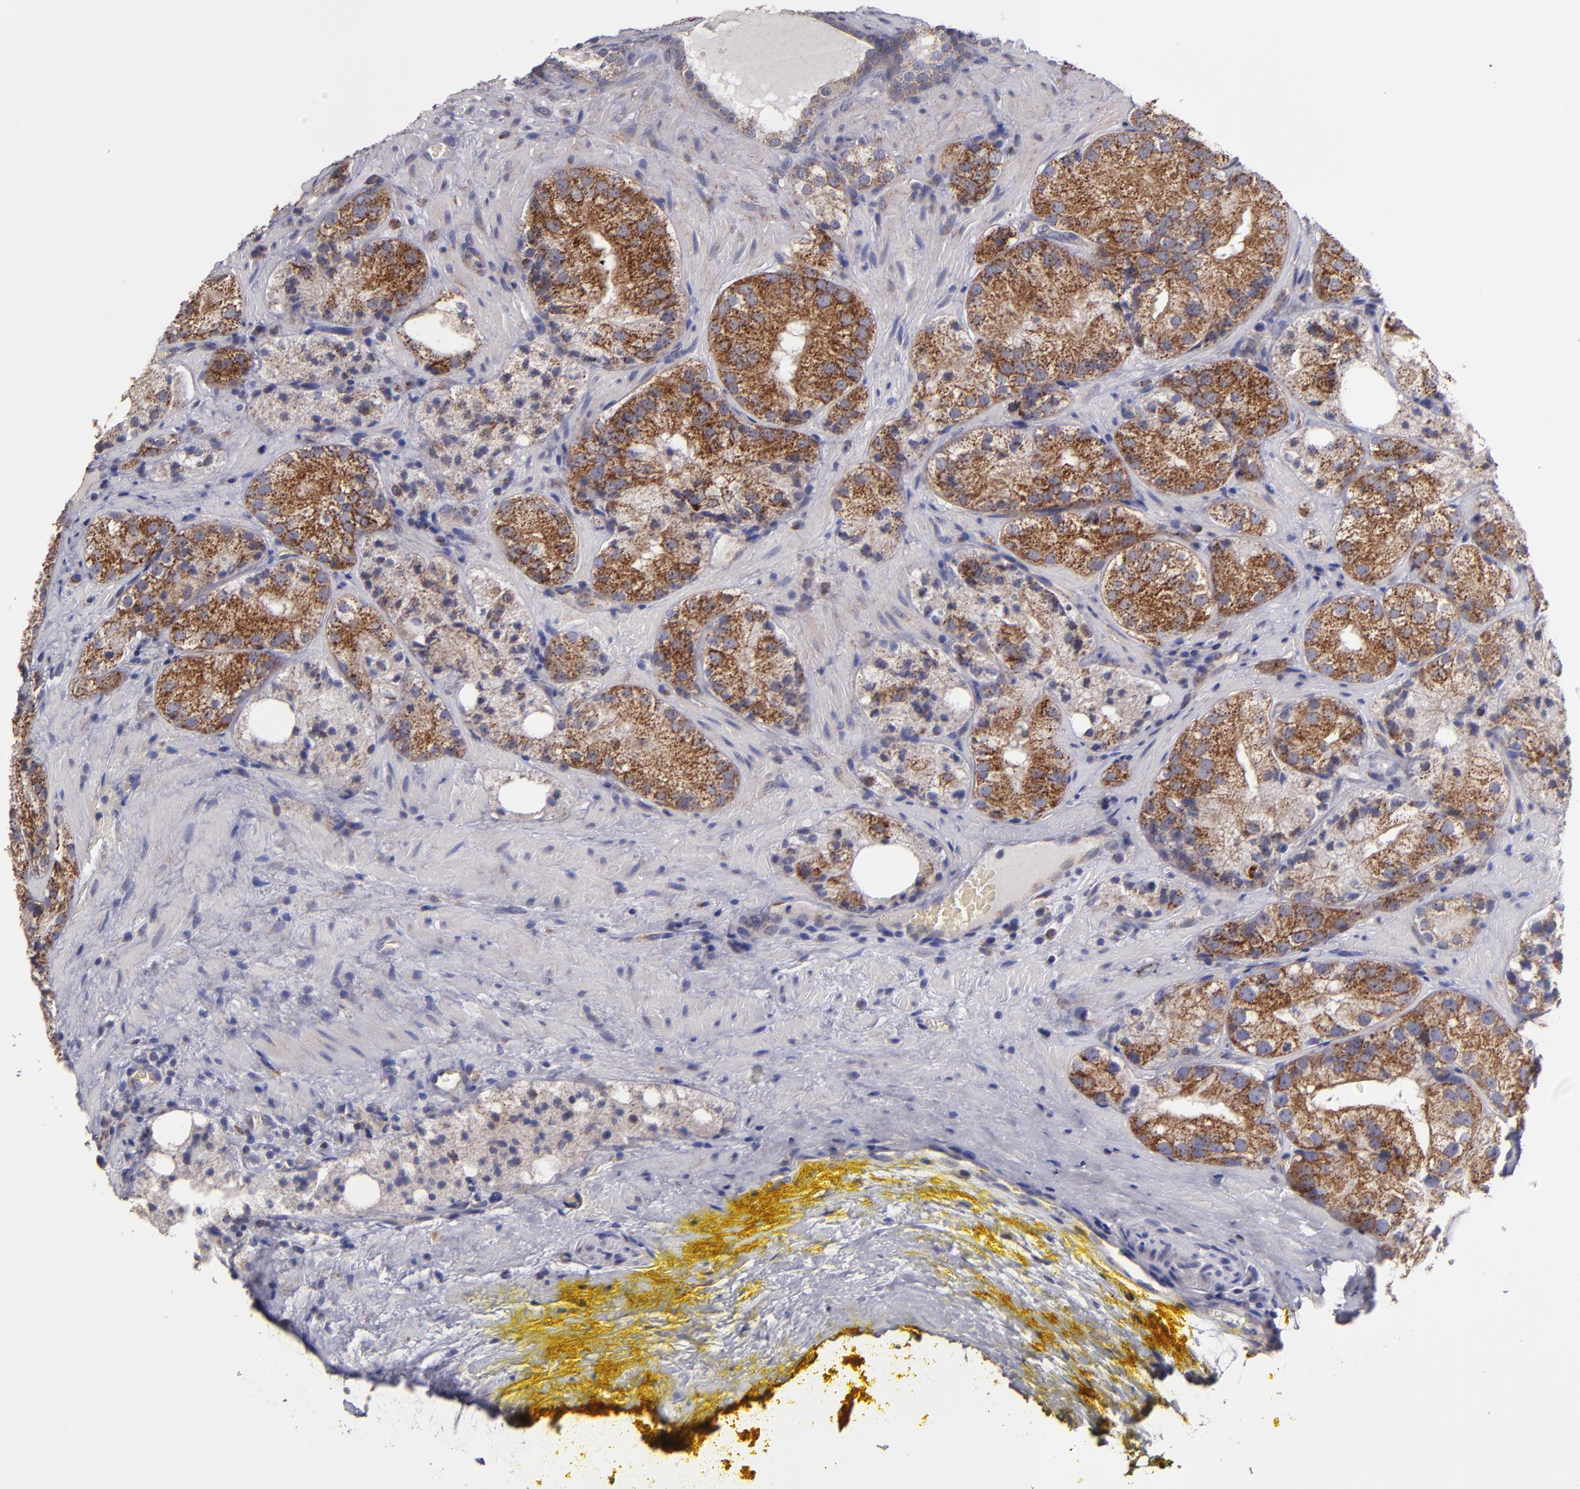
{"staining": {"intensity": "moderate", "quantity": ">75%", "location": "cytoplasmic/membranous"}, "tissue": "prostate cancer", "cell_type": "Tumor cells", "image_type": "cancer", "snomed": [{"axis": "morphology", "description": "Adenocarcinoma, Low grade"}, {"axis": "topography", "description": "Prostate"}], "caption": "A brown stain highlights moderate cytoplasmic/membranous staining of a protein in prostate adenocarcinoma (low-grade) tumor cells.", "gene": "CLTA", "patient": {"sex": "male", "age": 60}}